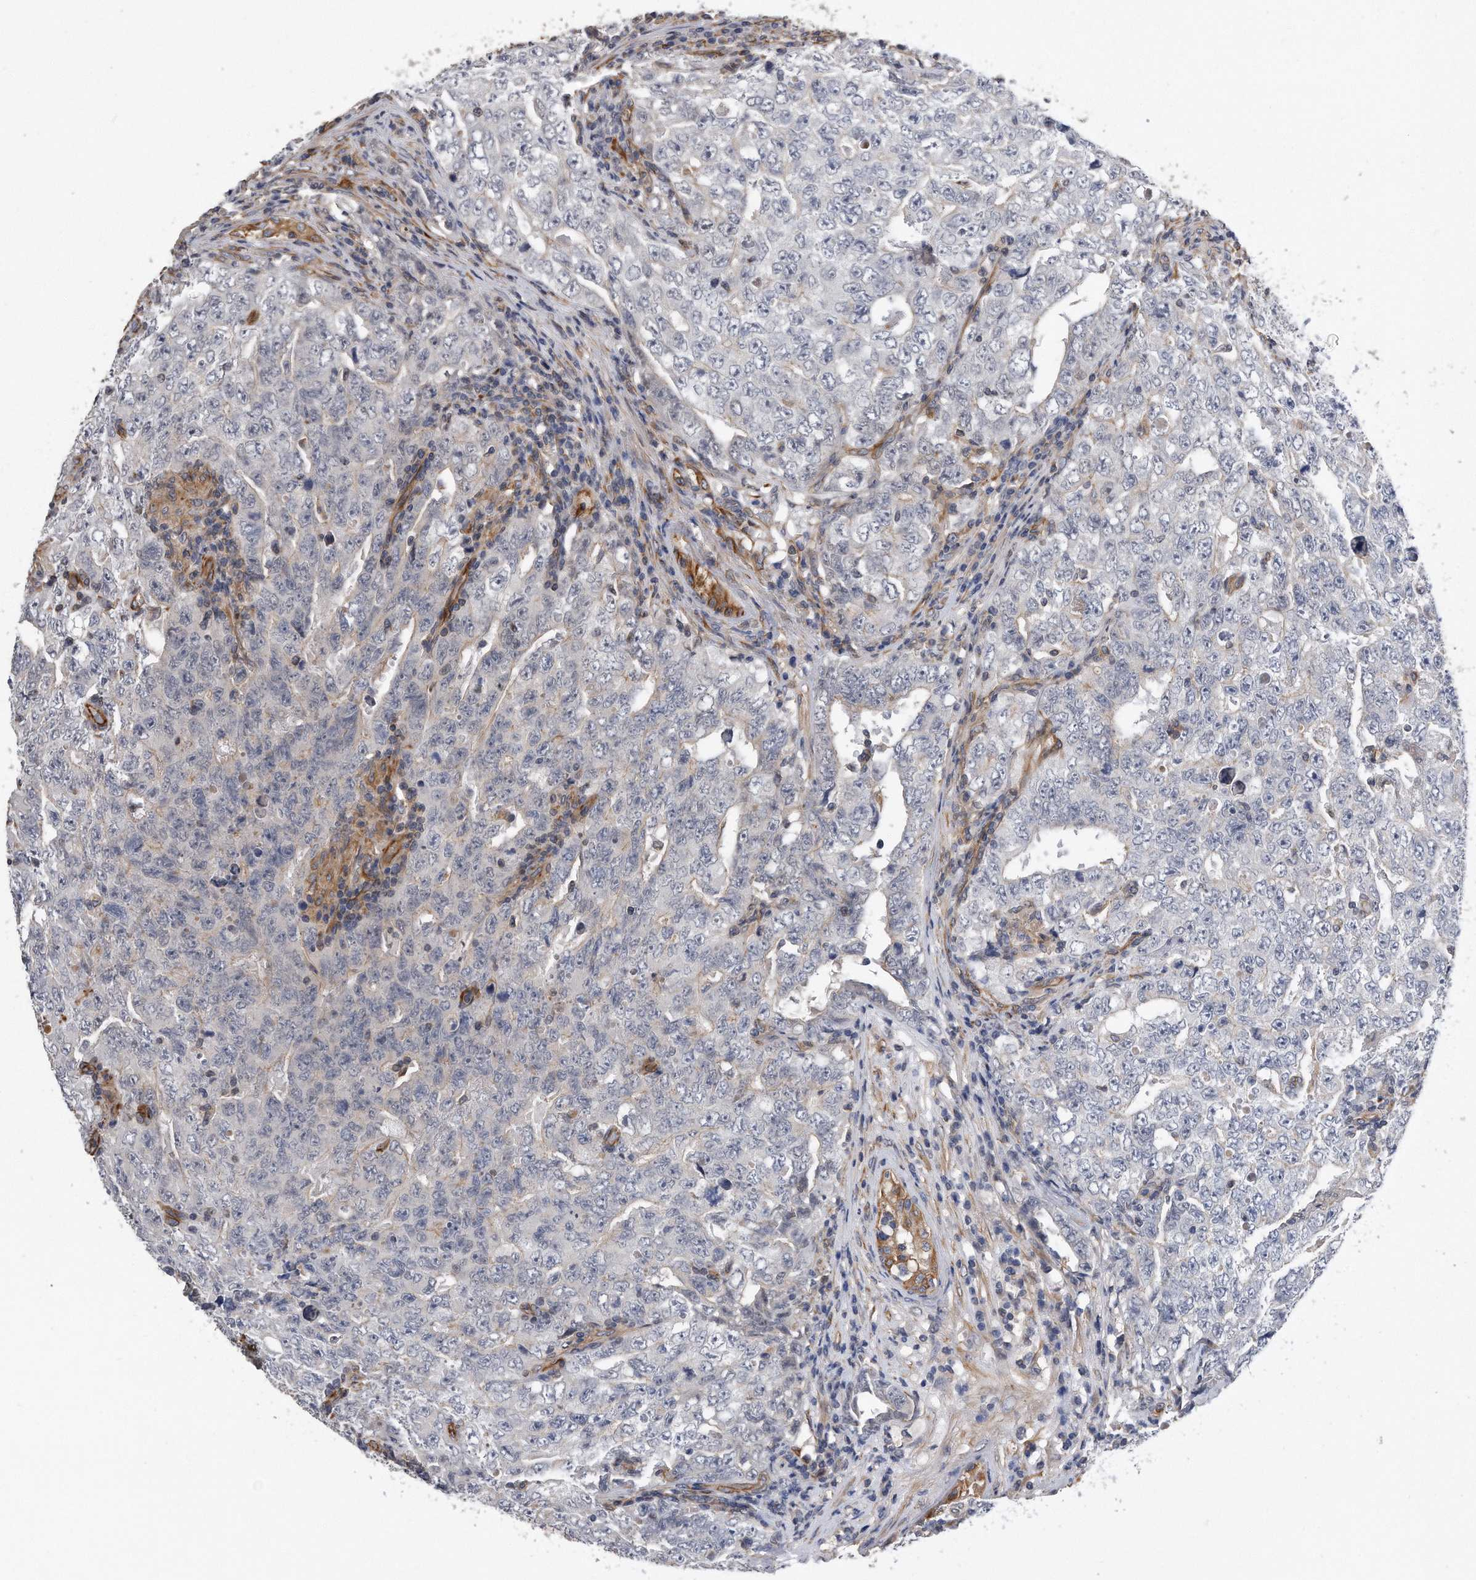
{"staining": {"intensity": "negative", "quantity": "none", "location": "none"}, "tissue": "testis cancer", "cell_type": "Tumor cells", "image_type": "cancer", "snomed": [{"axis": "morphology", "description": "Carcinoma, Embryonal, NOS"}, {"axis": "topography", "description": "Testis"}], "caption": "An immunohistochemistry histopathology image of embryonal carcinoma (testis) is shown. There is no staining in tumor cells of embryonal carcinoma (testis).", "gene": "GPC1", "patient": {"sex": "male", "age": 26}}